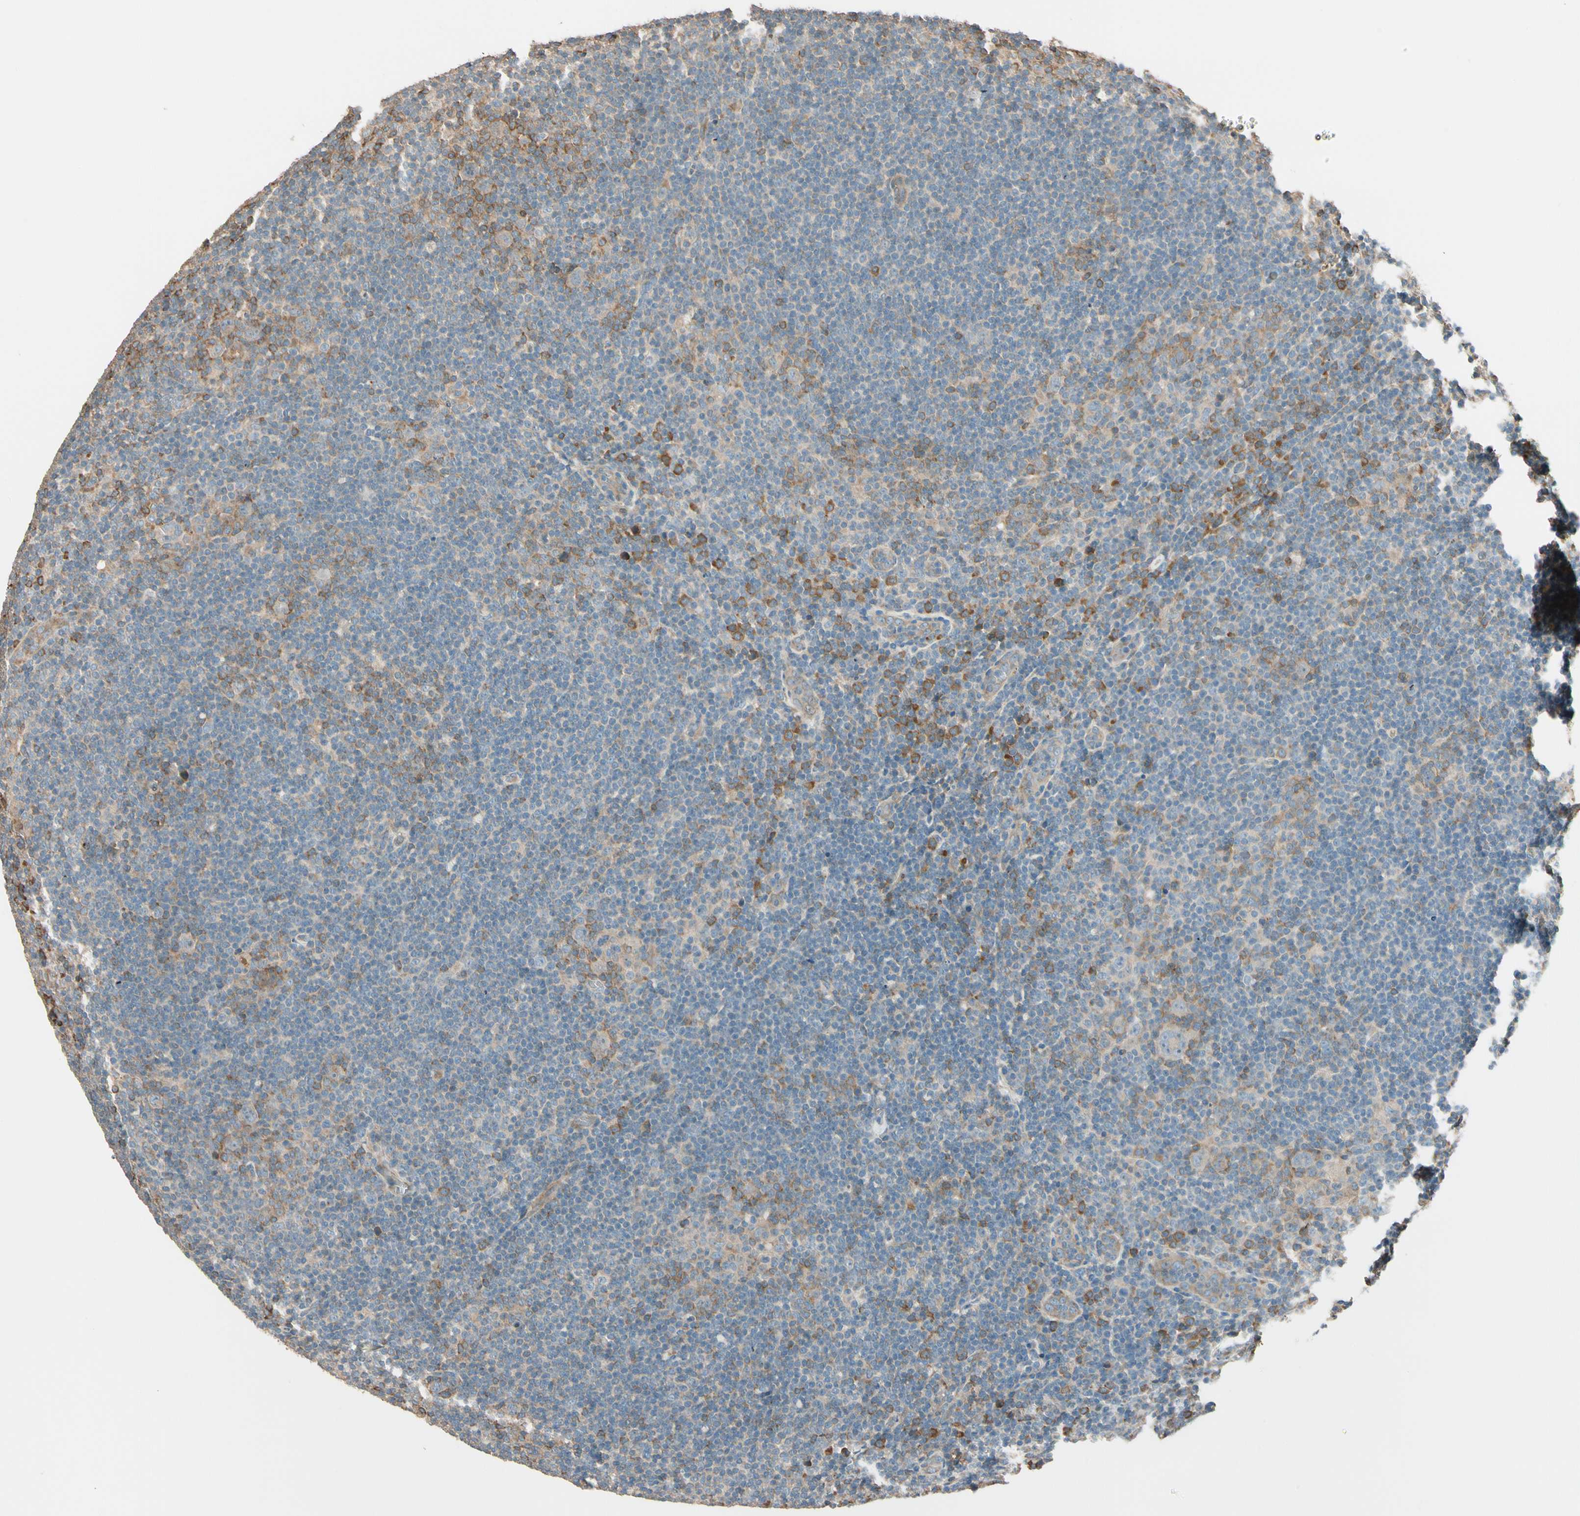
{"staining": {"intensity": "weak", "quantity": ">75%", "location": "cytoplasmic/membranous"}, "tissue": "lymphoma", "cell_type": "Tumor cells", "image_type": "cancer", "snomed": [{"axis": "morphology", "description": "Hodgkin's disease, NOS"}, {"axis": "topography", "description": "Lymph node"}], "caption": "Protein staining demonstrates weak cytoplasmic/membranous staining in about >75% of tumor cells in Hodgkin's disease.", "gene": "TNFRSF21", "patient": {"sex": "female", "age": 57}}